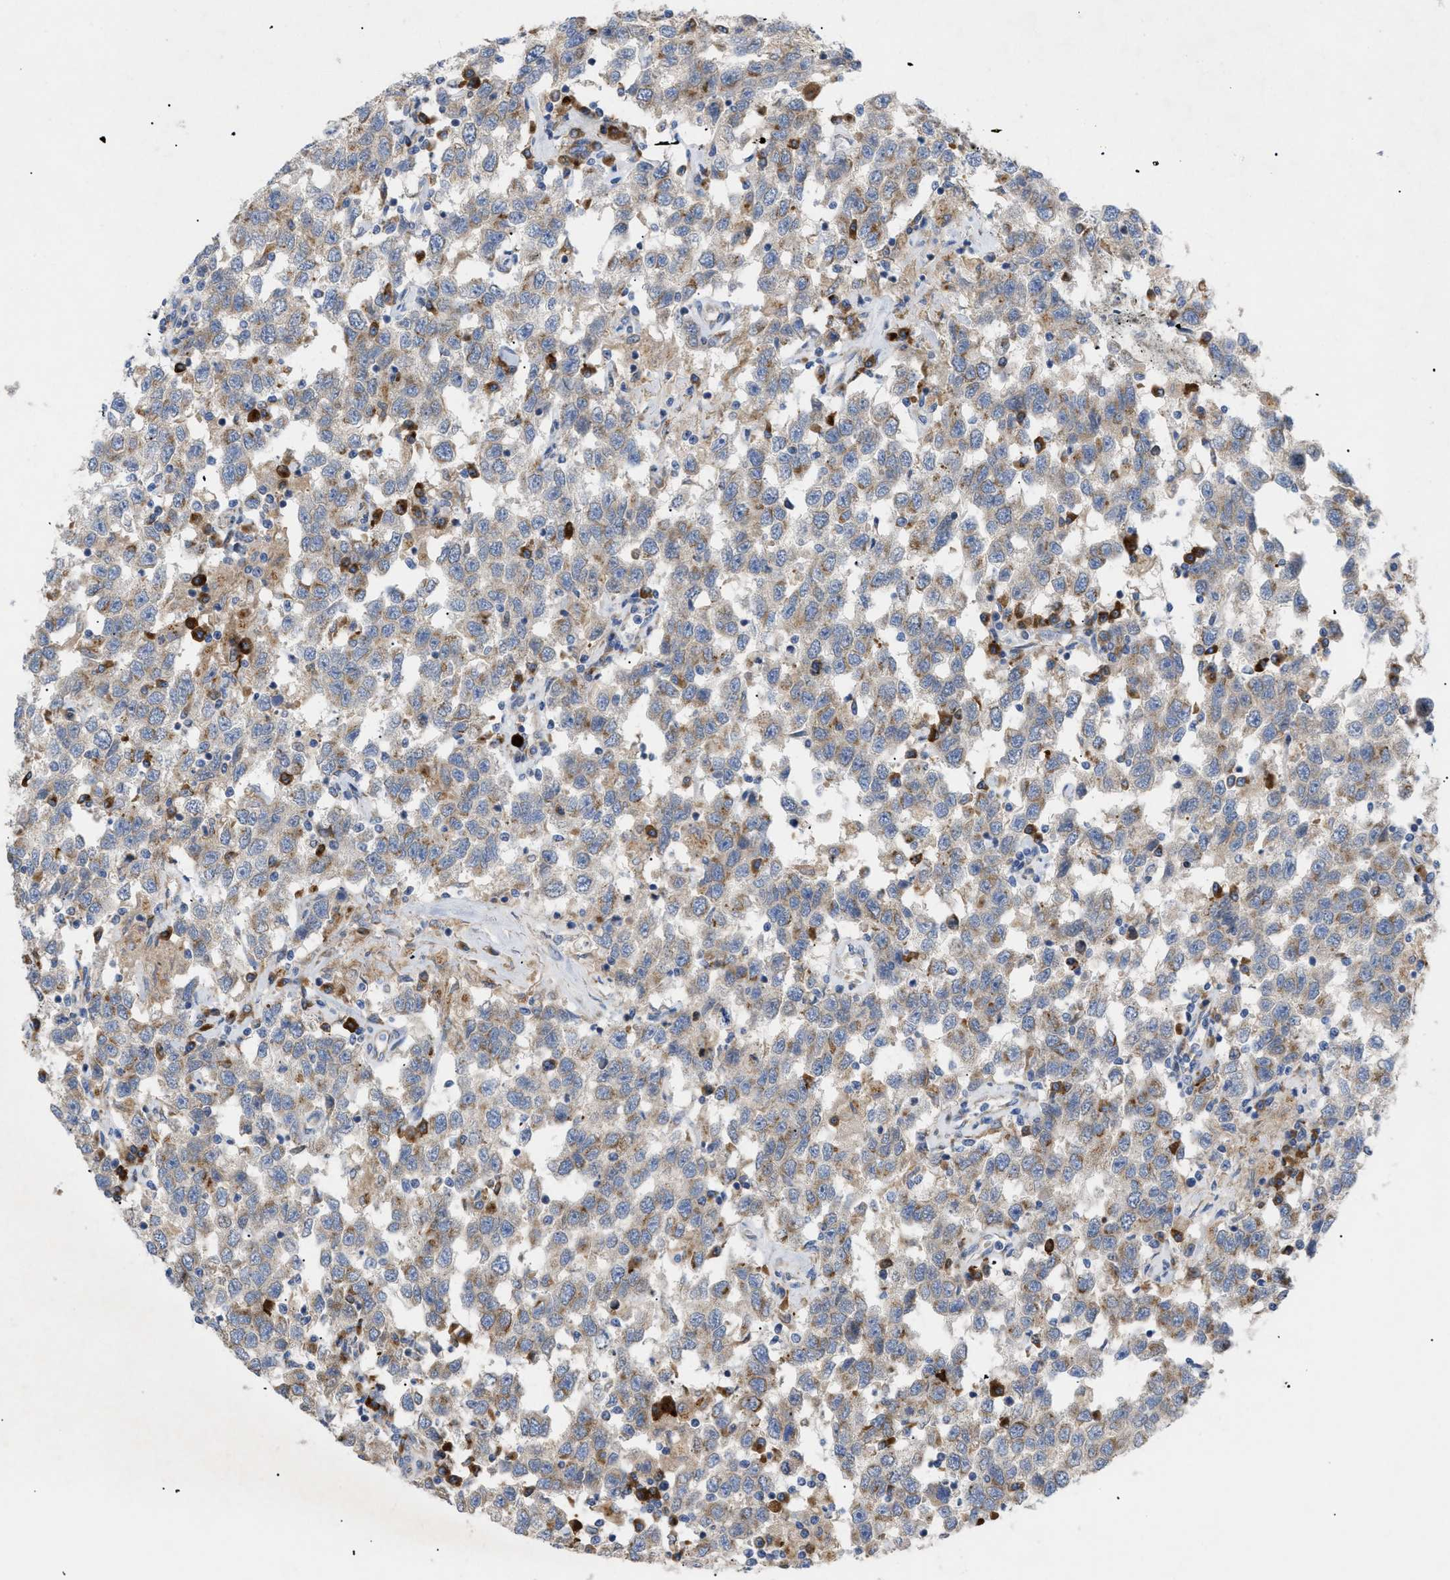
{"staining": {"intensity": "moderate", "quantity": "<25%", "location": "cytoplasmic/membranous"}, "tissue": "testis cancer", "cell_type": "Tumor cells", "image_type": "cancer", "snomed": [{"axis": "morphology", "description": "Seminoma, NOS"}, {"axis": "topography", "description": "Testis"}], "caption": "Immunohistochemistry histopathology image of human testis cancer (seminoma) stained for a protein (brown), which shows low levels of moderate cytoplasmic/membranous positivity in about <25% of tumor cells.", "gene": "SLC50A1", "patient": {"sex": "male", "age": 41}}